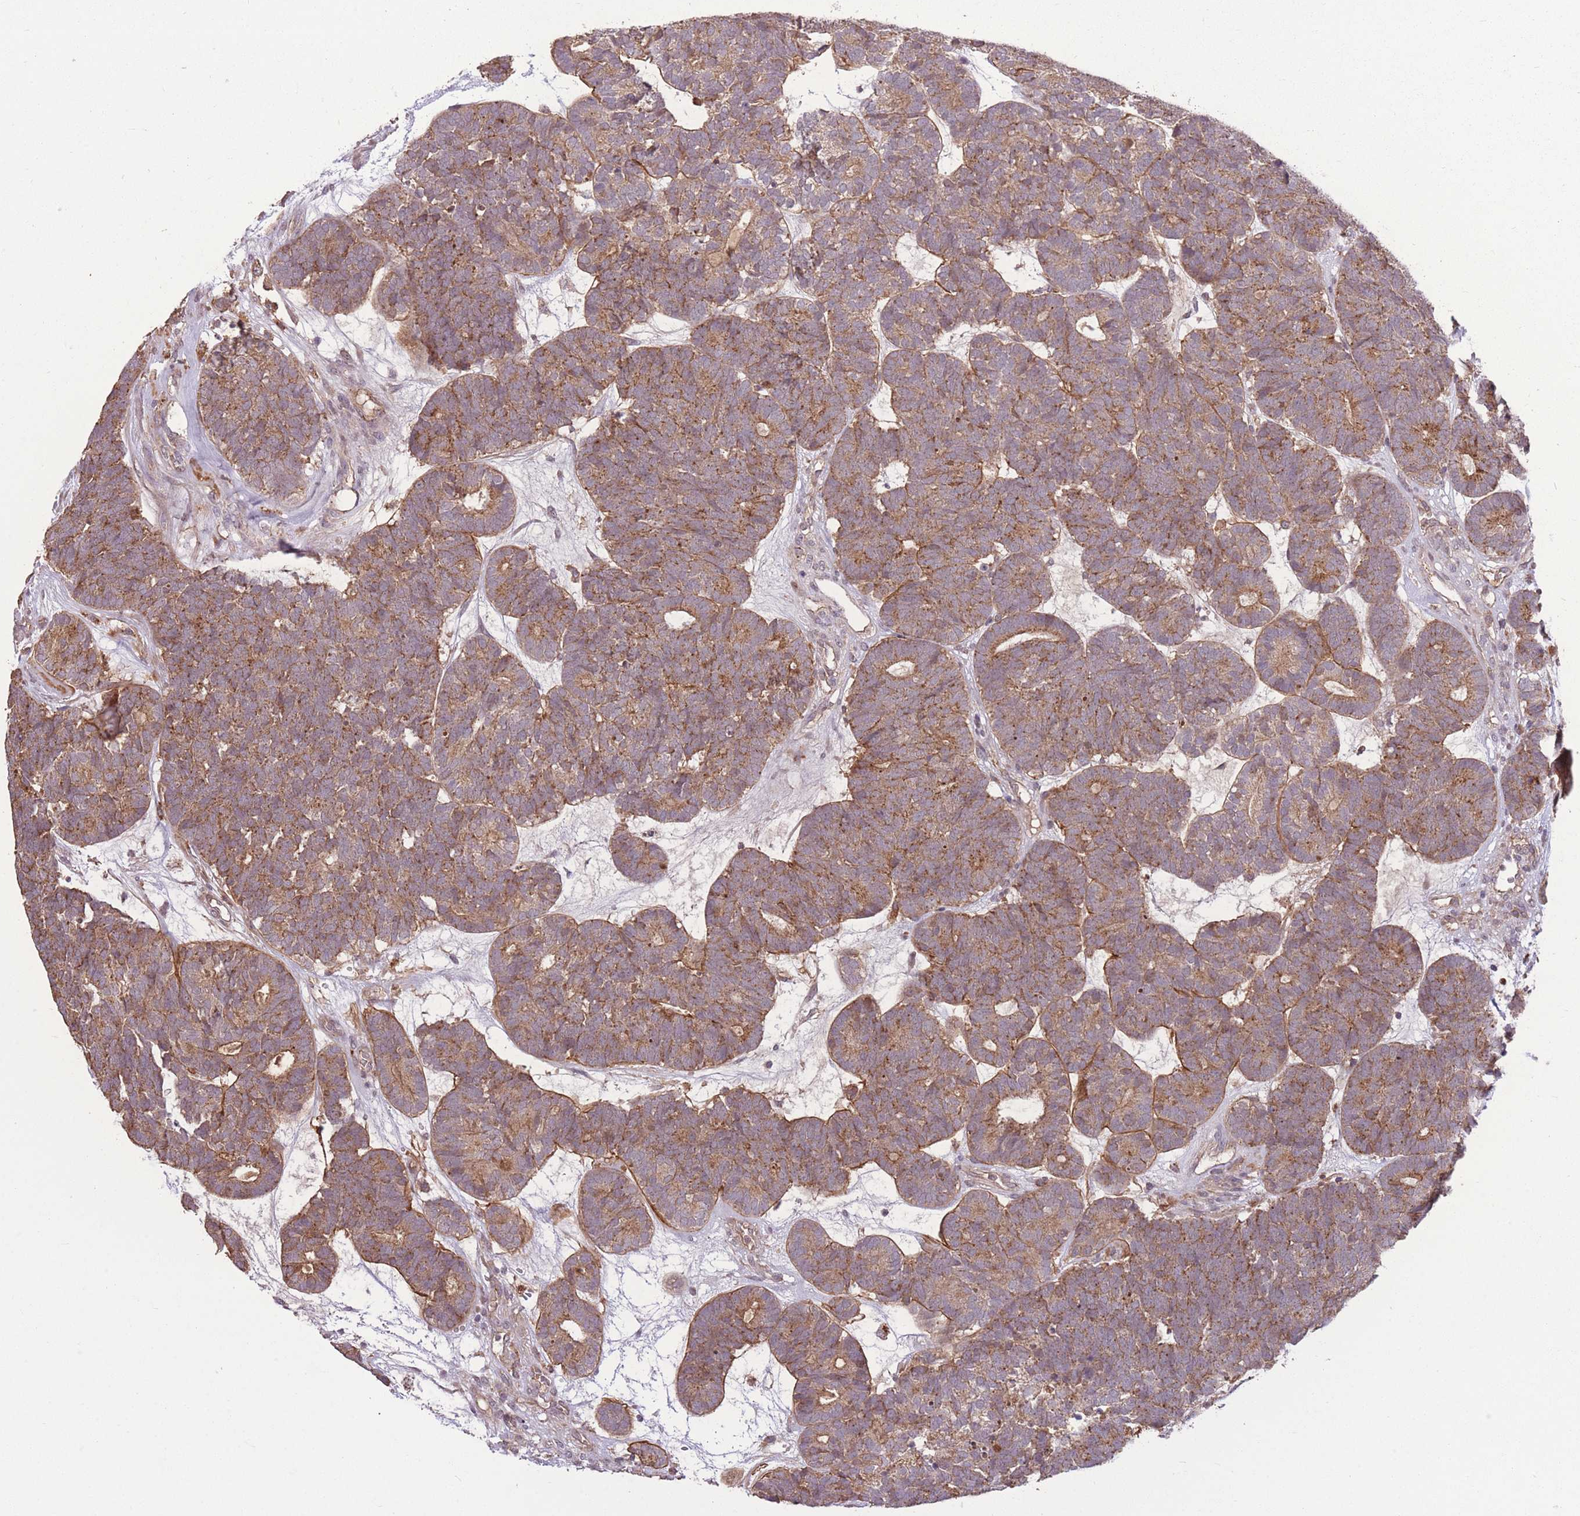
{"staining": {"intensity": "moderate", "quantity": ">75%", "location": "cytoplasmic/membranous"}, "tissue": "head and neck cancer", "cell_type": "Tumor cells", "image_type": "cancer", "snomed": [{"axis": "morphology", "description": "Adenocarcinoma, NOS"}, {"axis": "topography", "description": "Head-Neck"}], "caption": "This photomicrograph shows immunohistochemistry (IHC) staining of head and neck cancer, with medium moderate cytoplasmic/membranous staining in approximately >75% of tumor cells.", "gene": "POLR3F", "patient": {"sex": "female", "age": 81}}